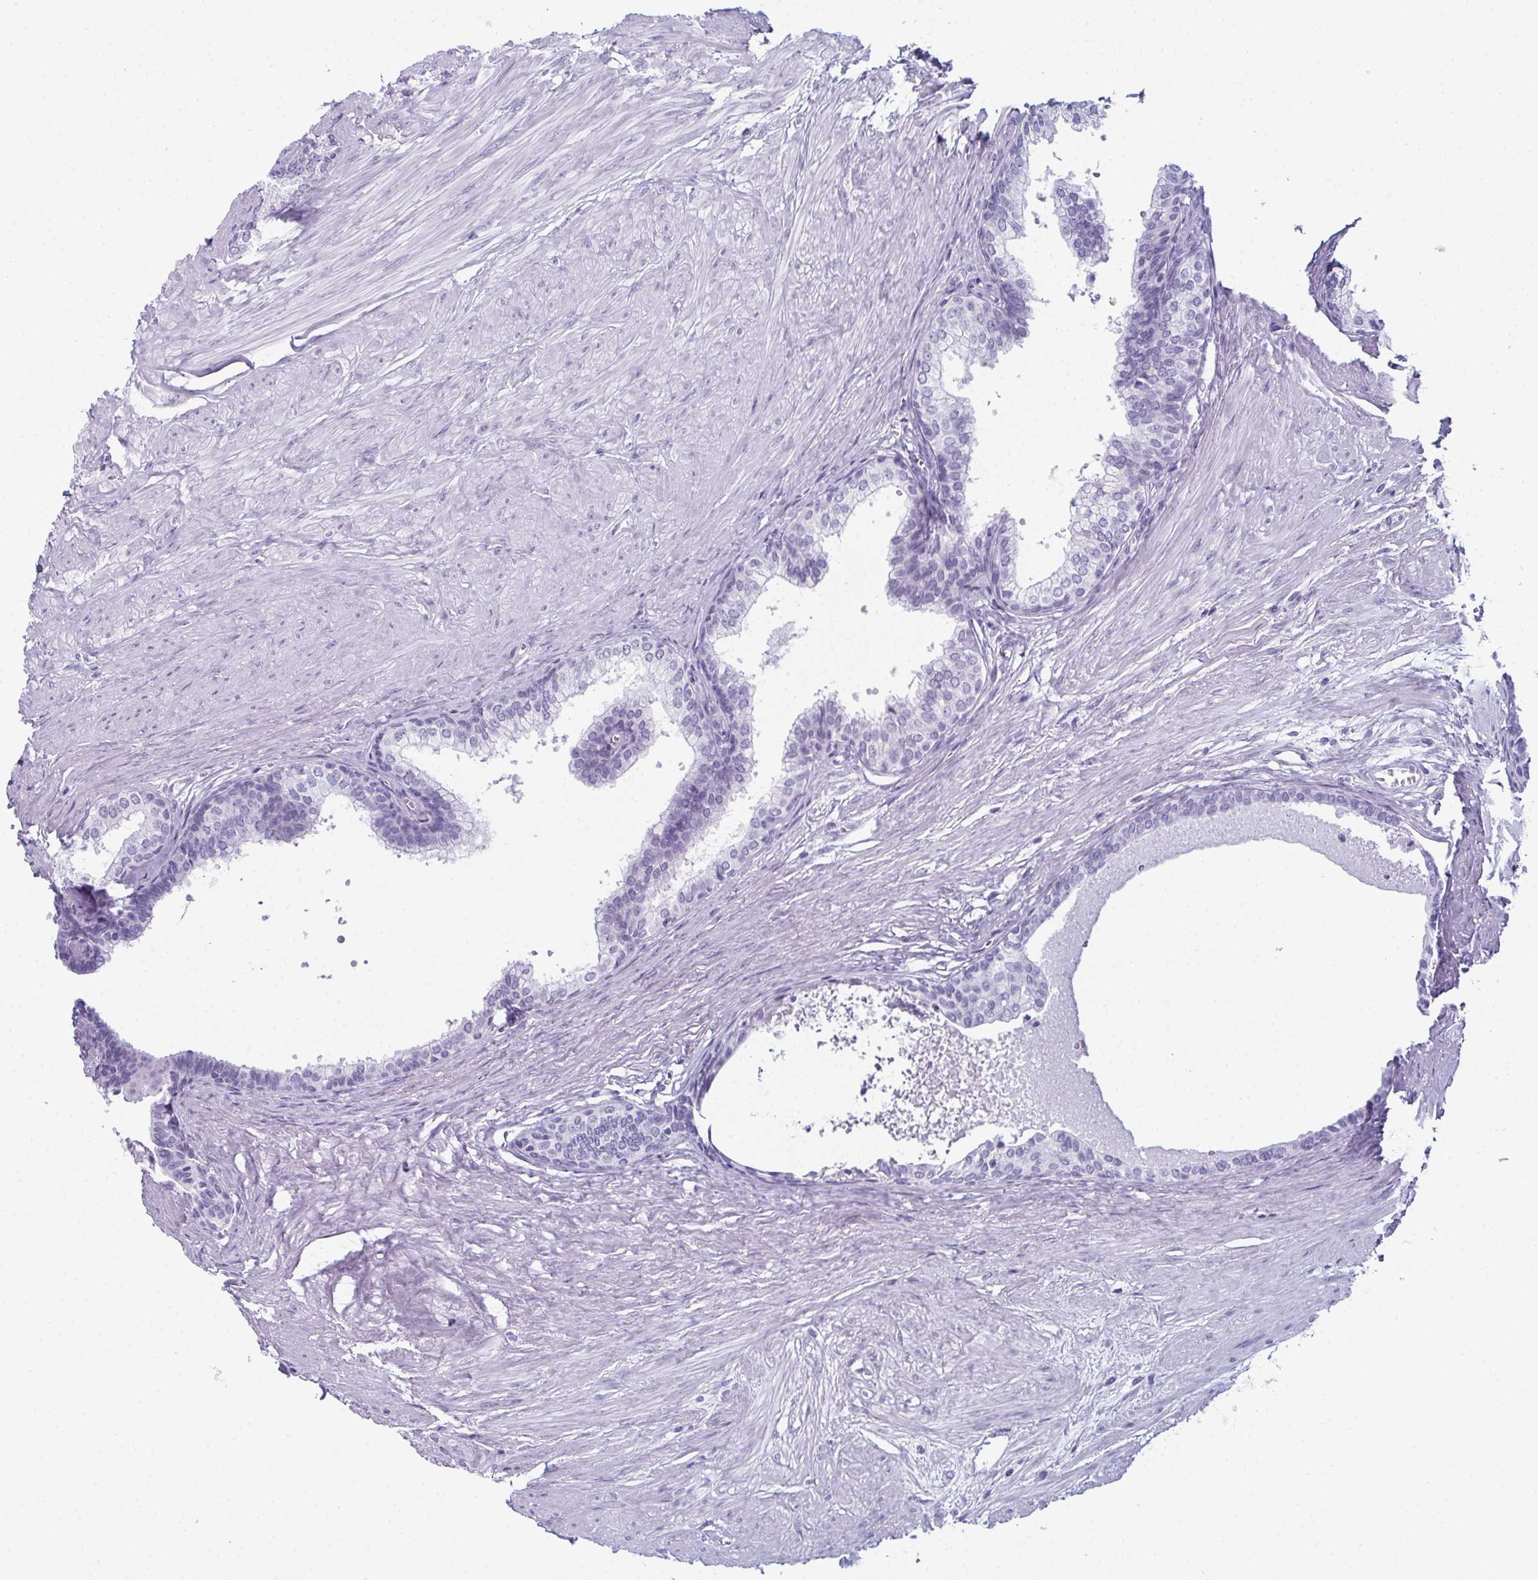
{"staining": {"intensity": "negative", "quantity": "none", "location": "none"}, "tissue": "prostate", "cell_type": "Glandular cells", "image_type": "normal", "snomed": [{"axis": "morphology", "description": "Normal tissue, NOS"}, {"axis": "topography", "description": "Prostate"}, {"axis": "topography", "description": "Peripheral nerve tissue"}], "caption": "High power microscopy micrograph of an immunohistochemistry (IHC) photomicrograph of unremarkable prostate, revealing no significant expression in glandular cells. (DAB (3,3'-diaminobenzidine) immunohistochemistry (IHC) with hematoxylin counter stain).", "gene": "ENKUR", "patient": {"sex": "male", "age": 55}}